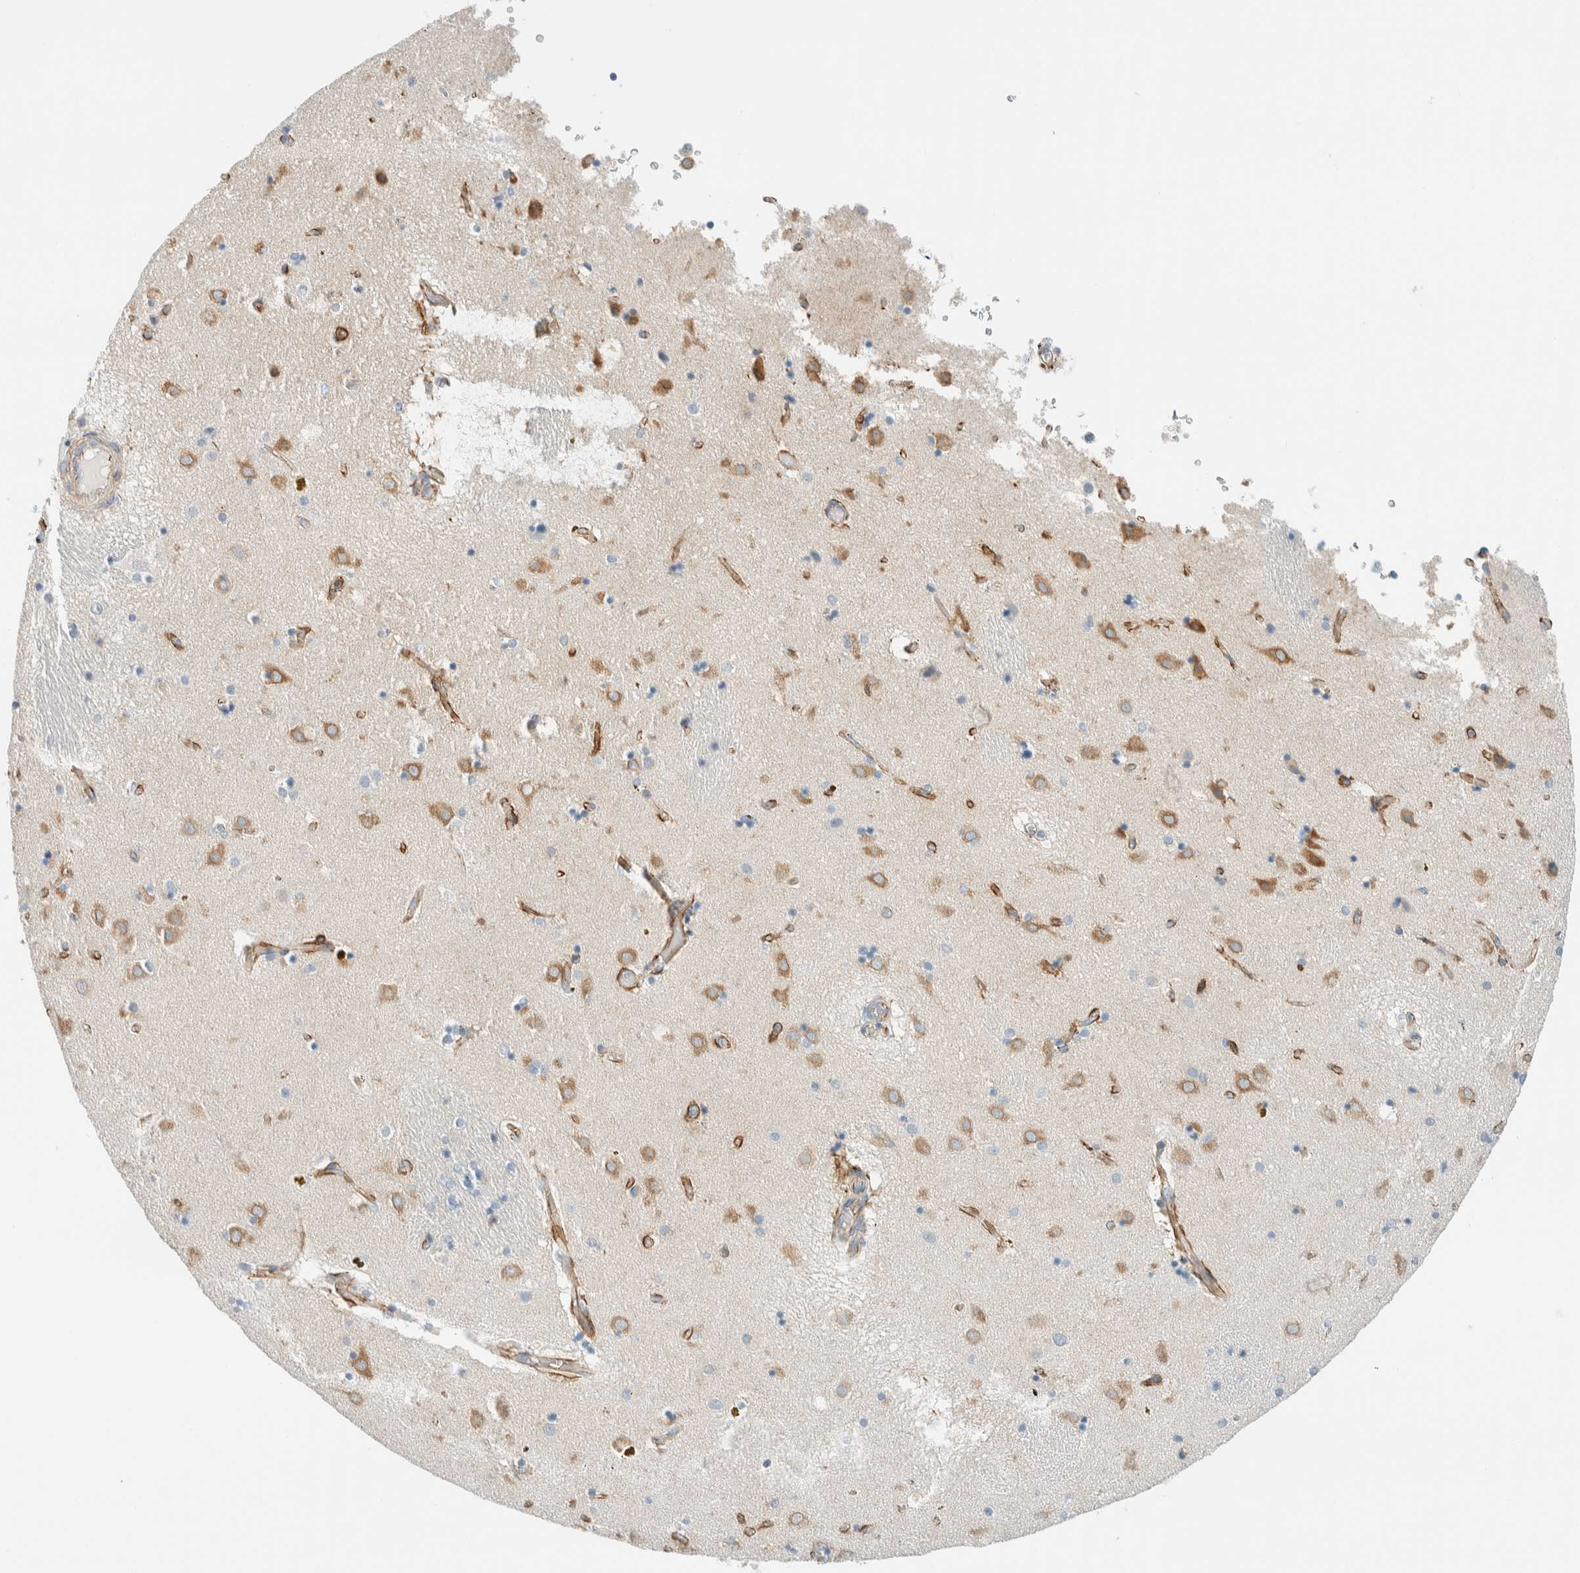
{"staining": {"intensity": "weak", "quantity": "<25%", "location": "cytoplasmic/membranous"}, "tissue": "caudate", "cell_type": "Glial cells", "image_type": "normal", "snomed": [{"axis": "morphology", "description": "Normal tissue, NOS"}, {"axis": "topography", "description": "Lateral ventricle wall"}], "caption": "This histopathology image is of normal caudate stained with immunohistochemistry (IHC) to label a protein in brown with the nuclei are counter-stained blue. There is no expression in glial cells.", "gene": "SLFN12", "patient": {"sex": "male", "age": 70}}